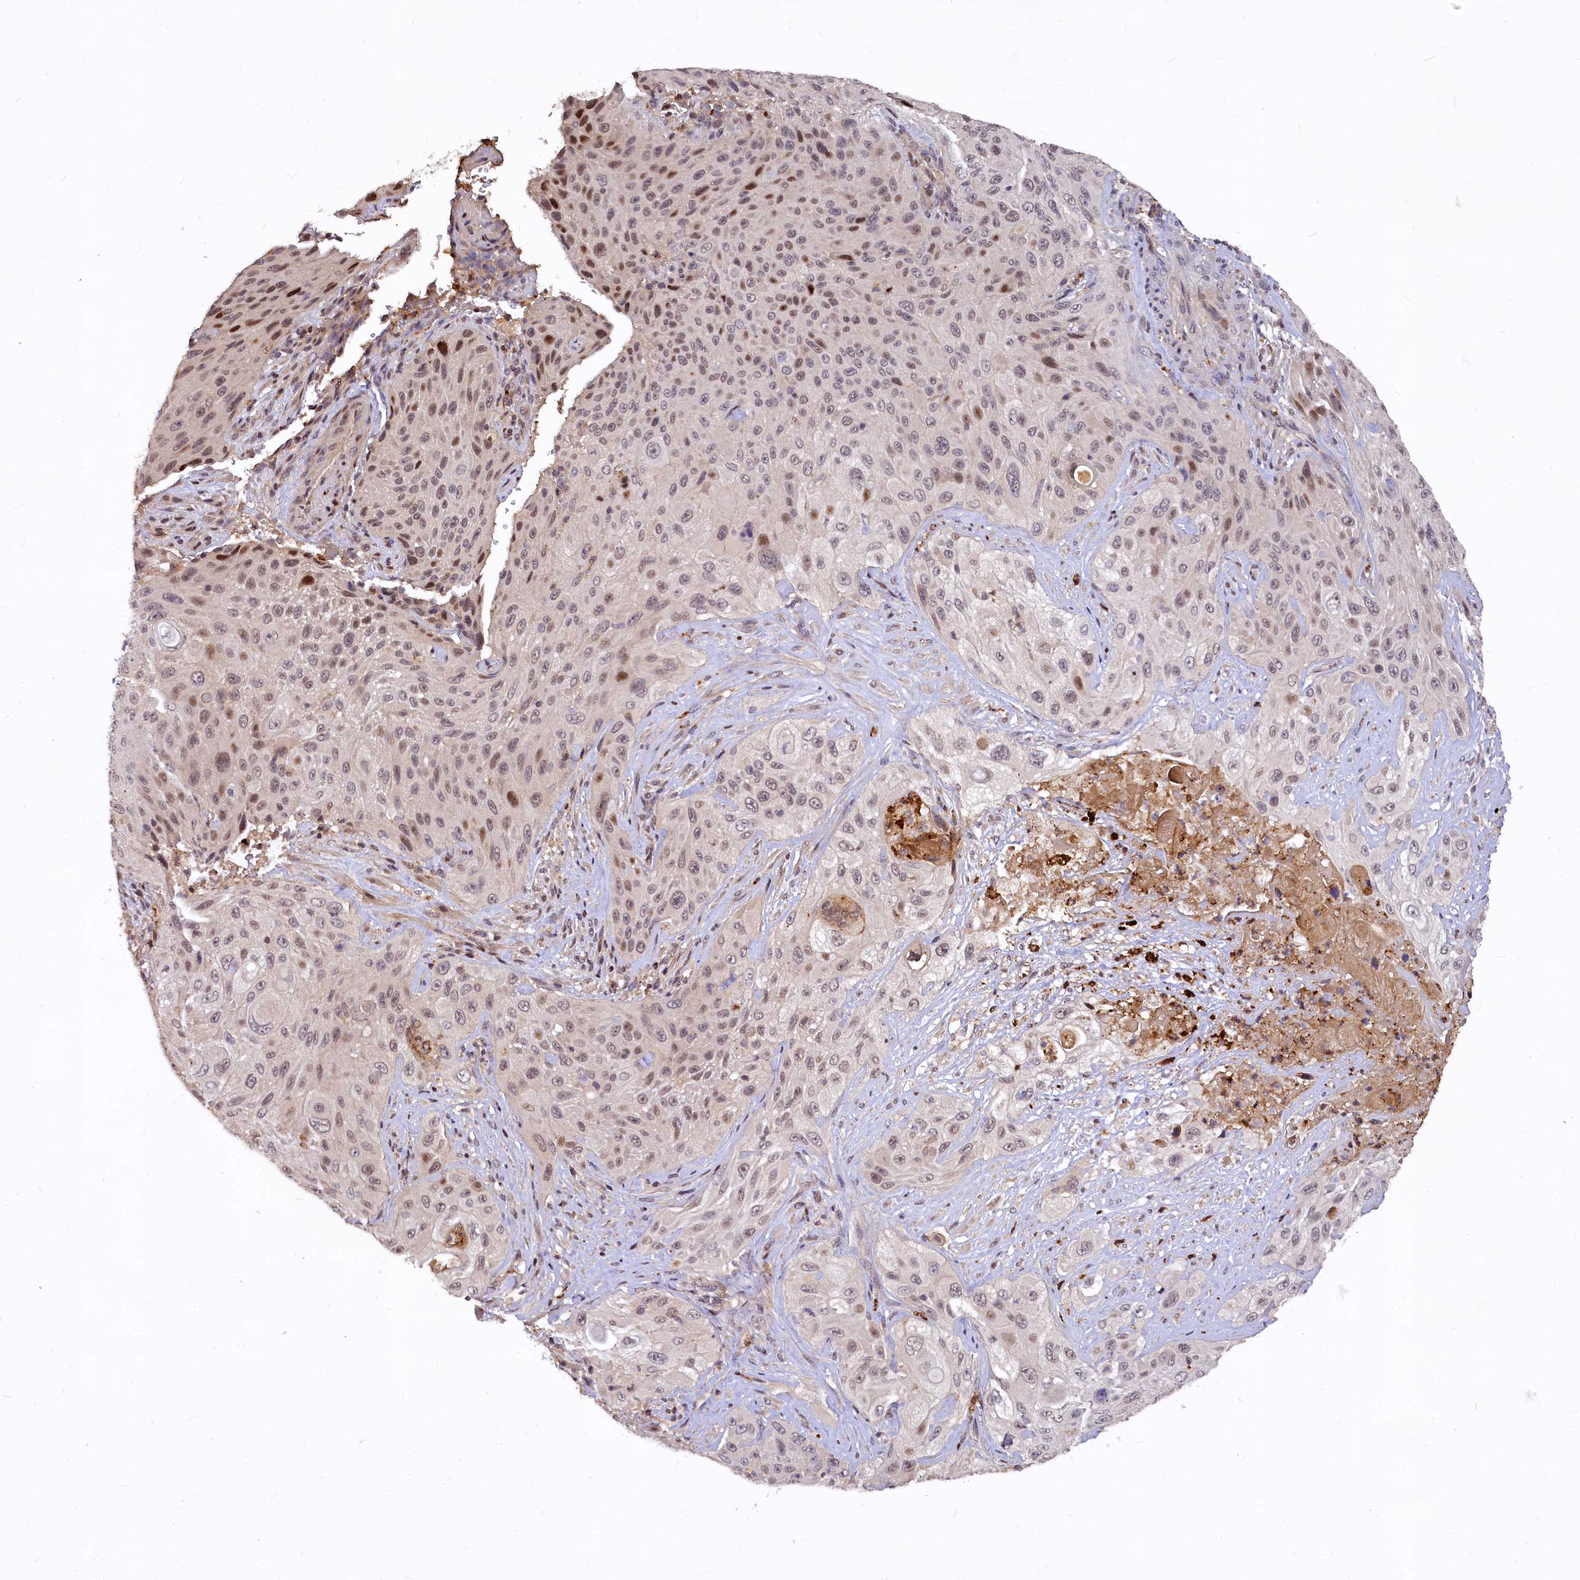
{"staining": {"intensity": "moderate", "quantity": "25%-75%", "location": "nuclear"}, "tissue": "cervical cancer", "cell_type": "Tumor cells", "image_type": "cancer", "snomed": [{"axis": "morphology", "description": "Squamous cell carcinoma, NOS"}, {"axis": "topography", "description": "Cervix"}], "caption": "Protein expression analysis of human squamous cell carcinoma (cervical) reveals moderate nuclear expression in about 25%-75% of tumor cells.", "gene": "ATG101", "patient": {"sex": "female", "age": 42}}